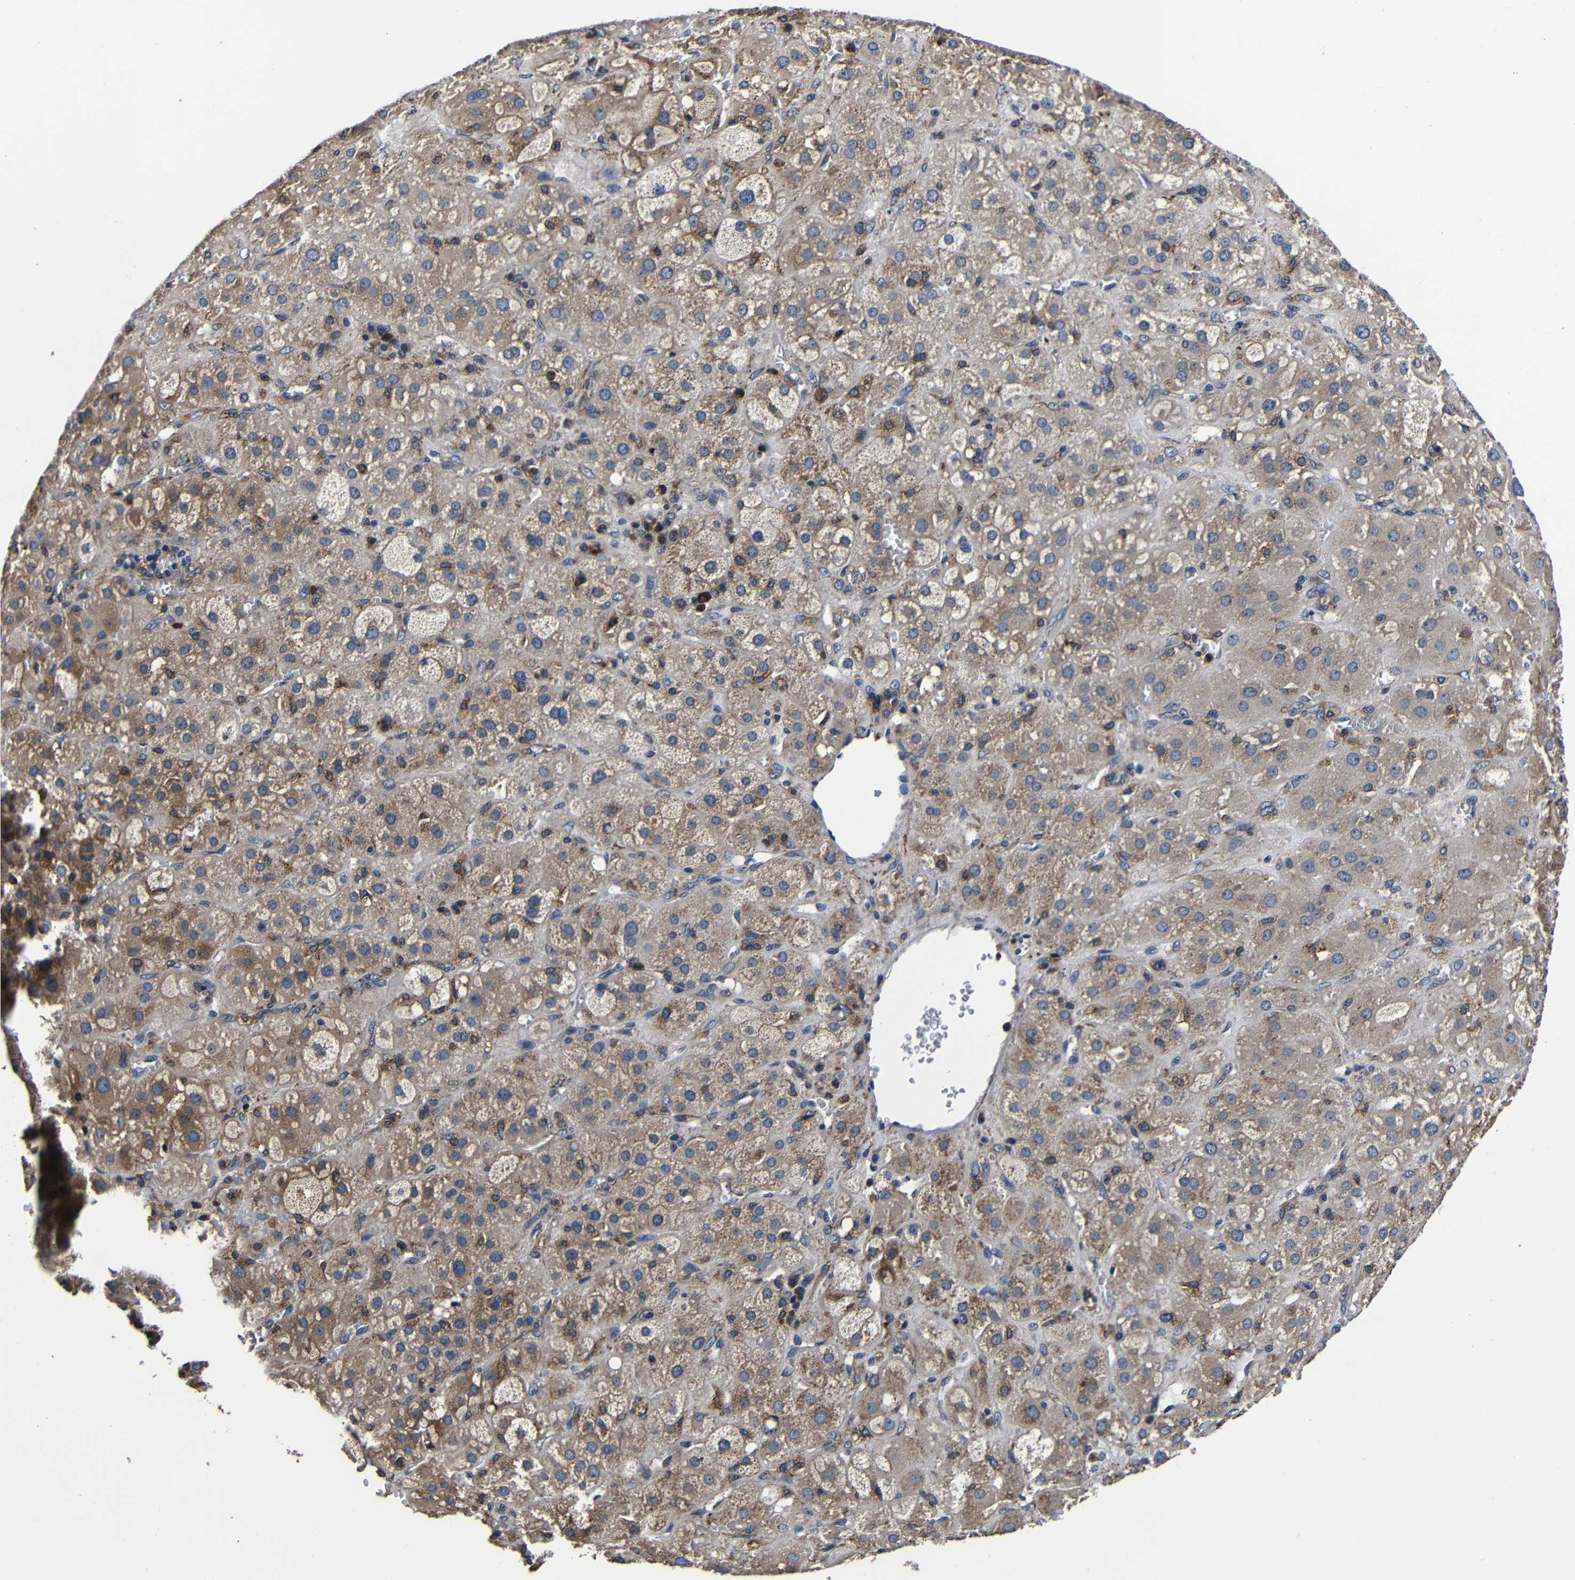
{"staining": {"intensity": "moderate", "quantity": "25%-75%", "location": "cytoplasmic/membranous"}, "tissue": "adrenal gland", "cell_type": "Glandular cells", "image_type": "normal", "snomed": [{"axis": "morphology", "description": "Normal tissue, NOS"}, {"axis": "topography", "description": "Adrenal gland"}], "caption": "A photomicrograph of adrenal gland stained for a protein displays moderate cytoplasmic/membranous brown staining in glandular cells. (Brightfield microscopy of DAB IHC at high magnification).", "gene": "SCN9A", "patient": {"sex": "female", "age": 47}}